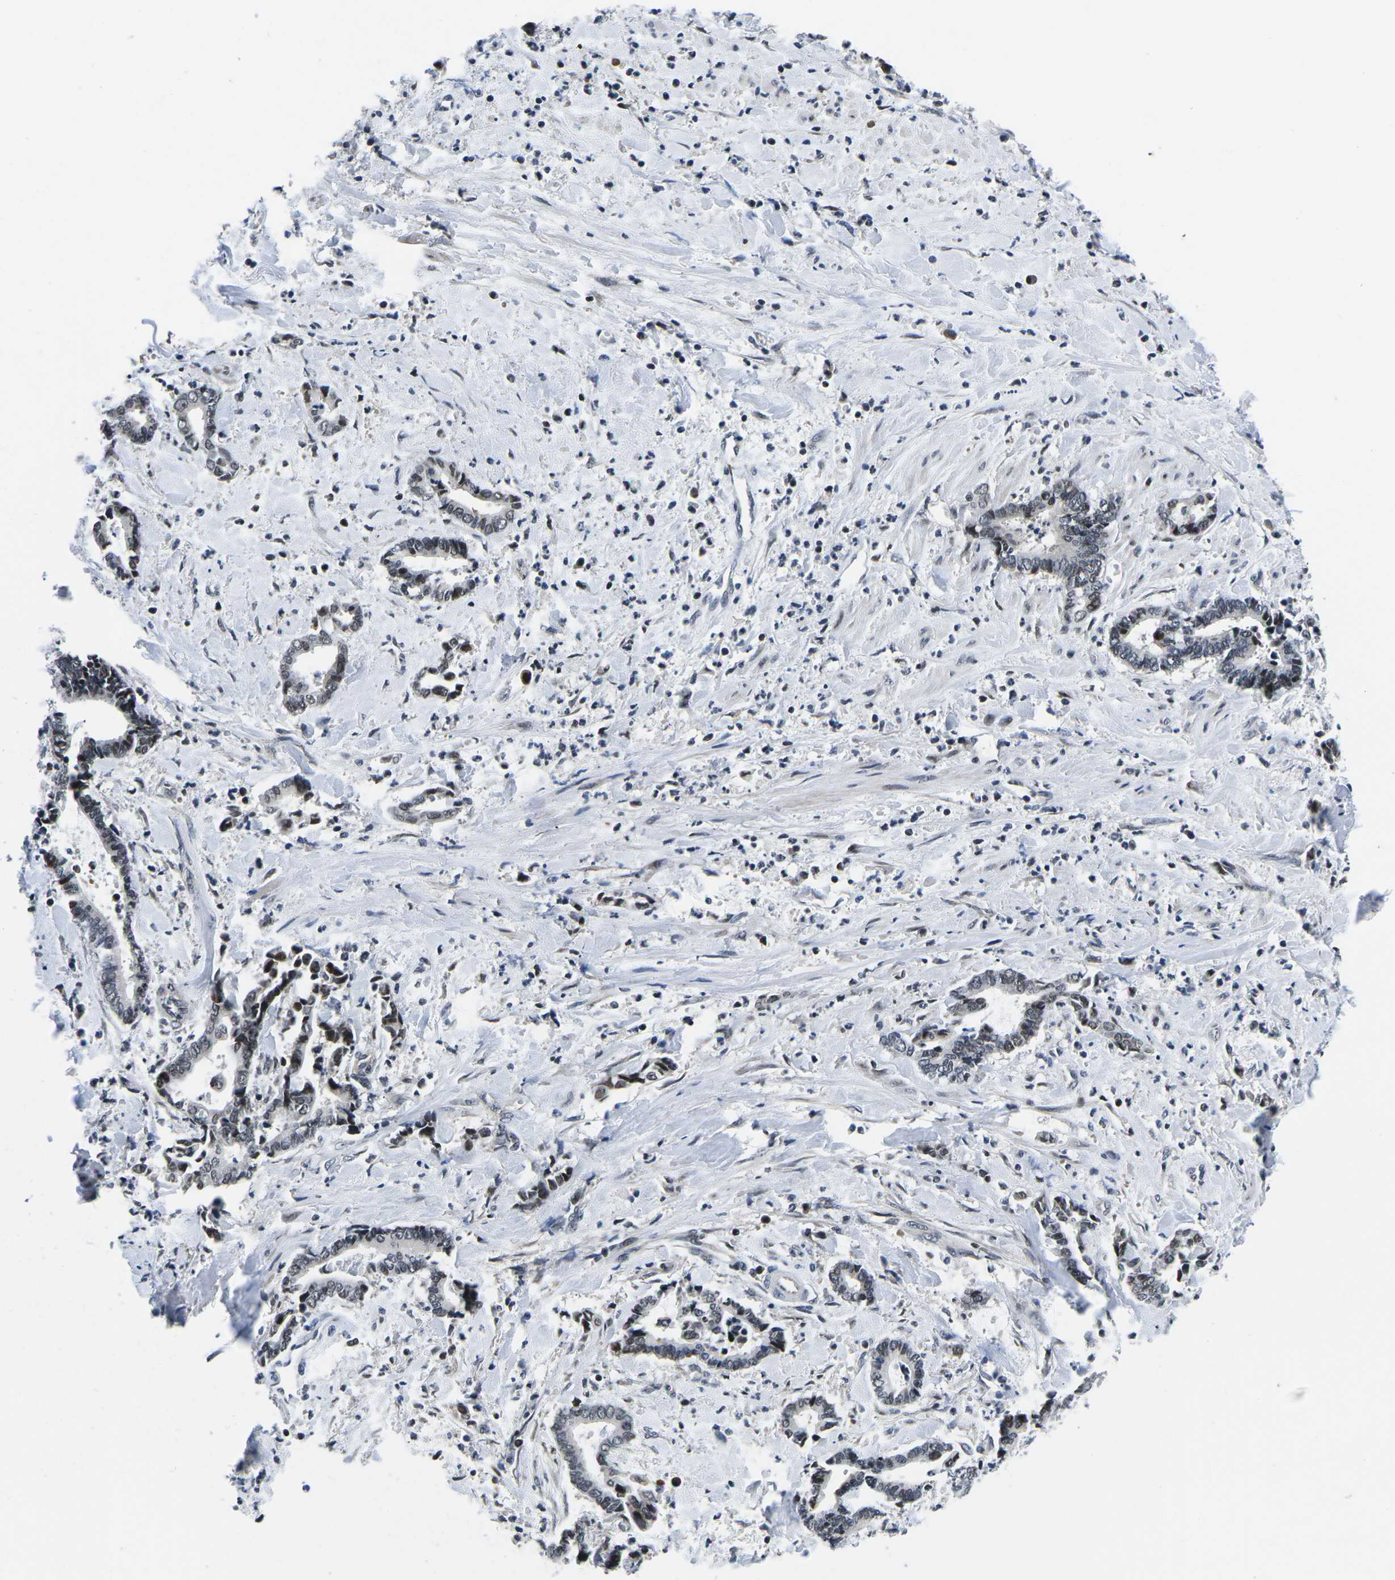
{"staining": {"intensity": "moderate", "quantity": "<25%", "location": "nuclear"}, "tissue": "cervical cancer", "cell_type": "Tumor cells", "image_type": "cancer", "snomed": [{"axis": "morphology", "description": "Adenocarcinoma, NOS"}, {"axis": "topography", "description": "Cervix"}], "caption": "Moderate nuclear positivity for a protein is seen in about <25% of tumor cells of cervical adenocarcinoma using immunohistochemistry (IHC).", "gene": "CDC73", "patient": {"sex": "female", "age": 44}}